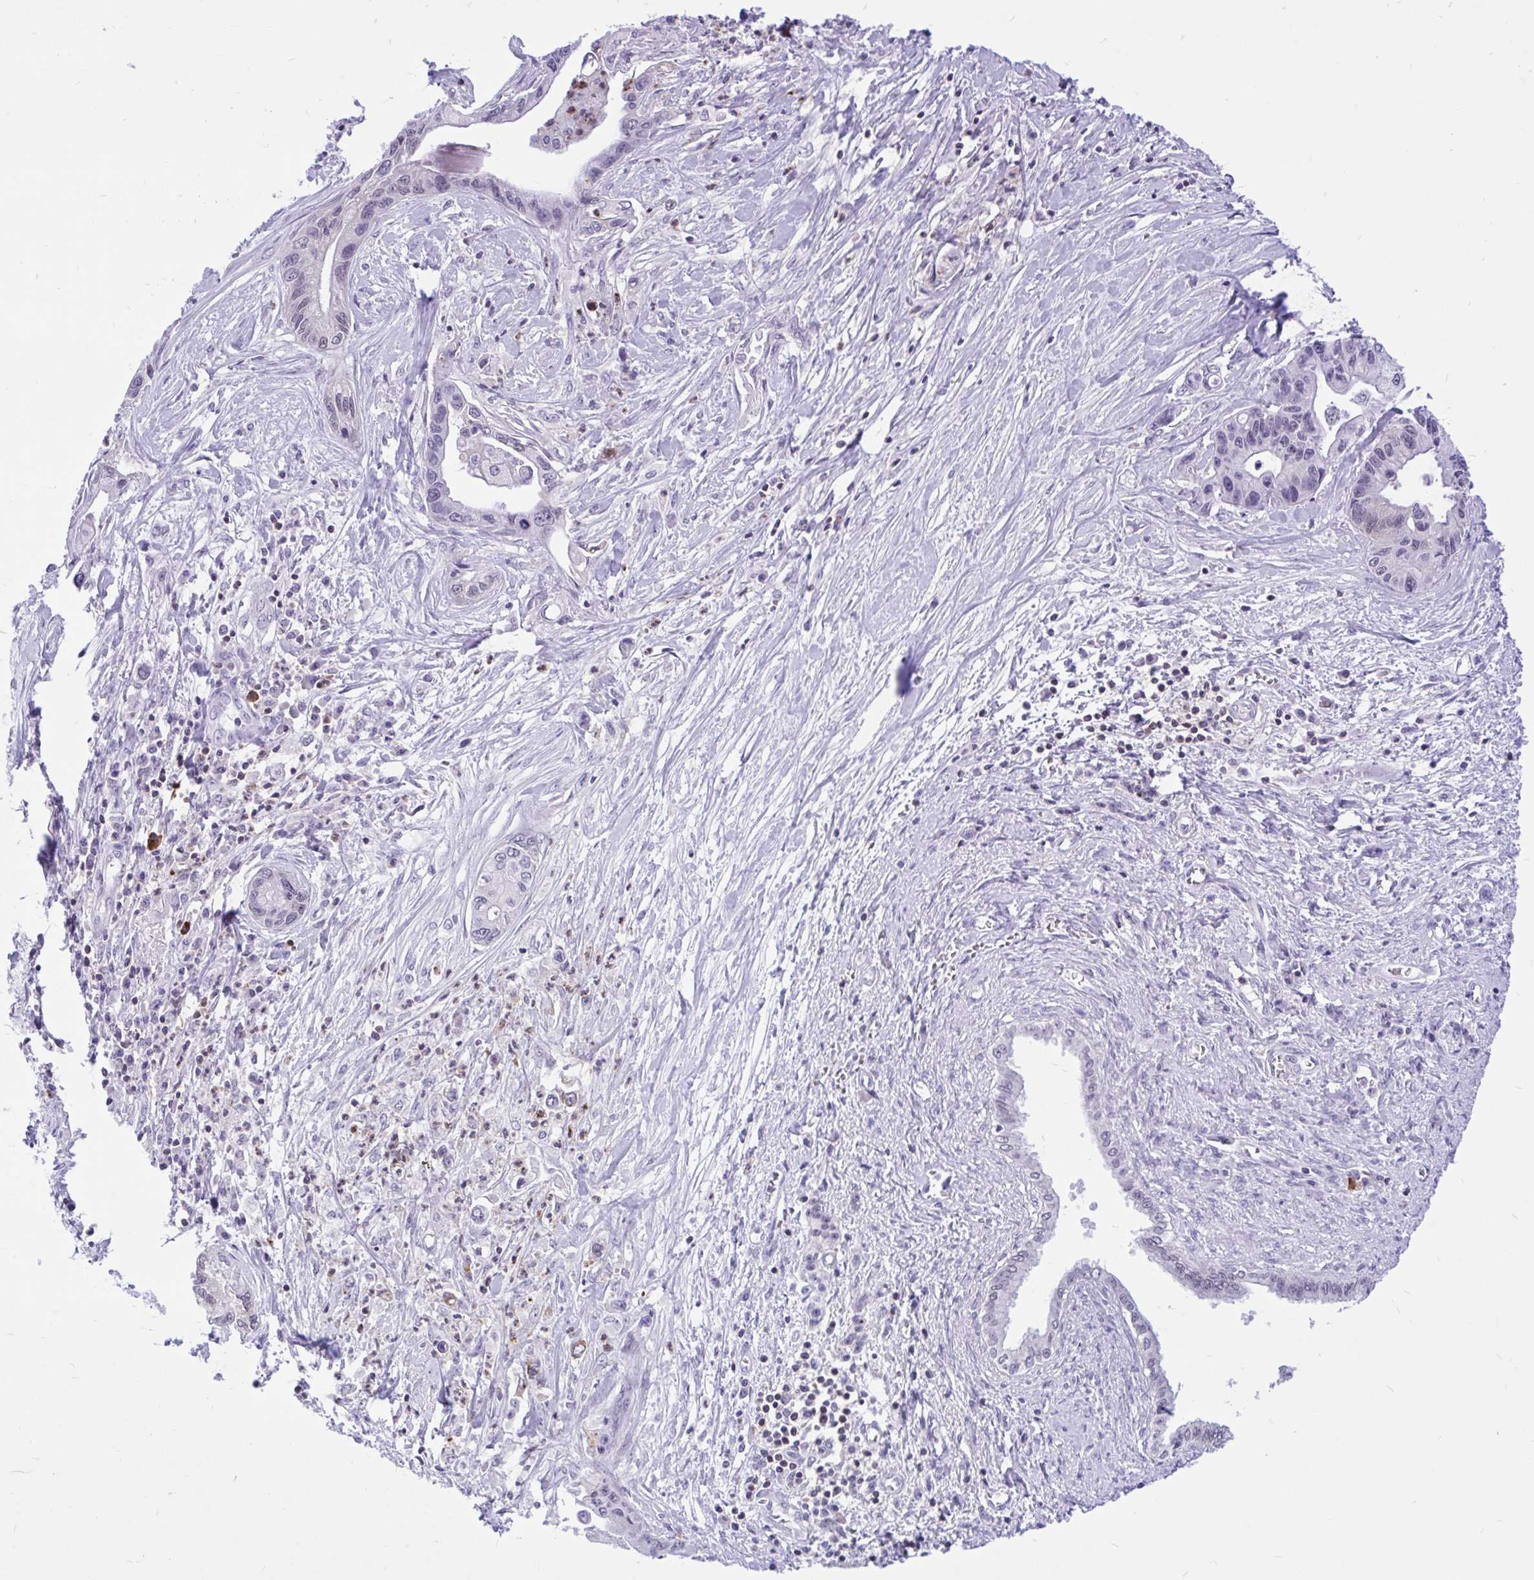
{"staining": {"intensity": "weak", "quantity": "<25%", "location": "nuclear"}, "tissue": "pancreatic cancer", "cell_type": "Tumor cells", "image_type": "cancer", "snomed": [{"axis": "morphology", "description": "Adenocarcinoma, NOS"}, {"axis": "topography", "description": "Pancreas"}], "caption": "This histopathology image is of pancreatic adenocarcinoma stained with immunohistochemistry to label a protein in brown with the nuclei are counter-stained blue. There is no positivity in tumor cells. (Brightfield microscopy of DAB (3,3'-diaminobenzidine) IHC at high magnification).", "gene": "CXCL8", "patient": {"sex": "male", "age": 61}}